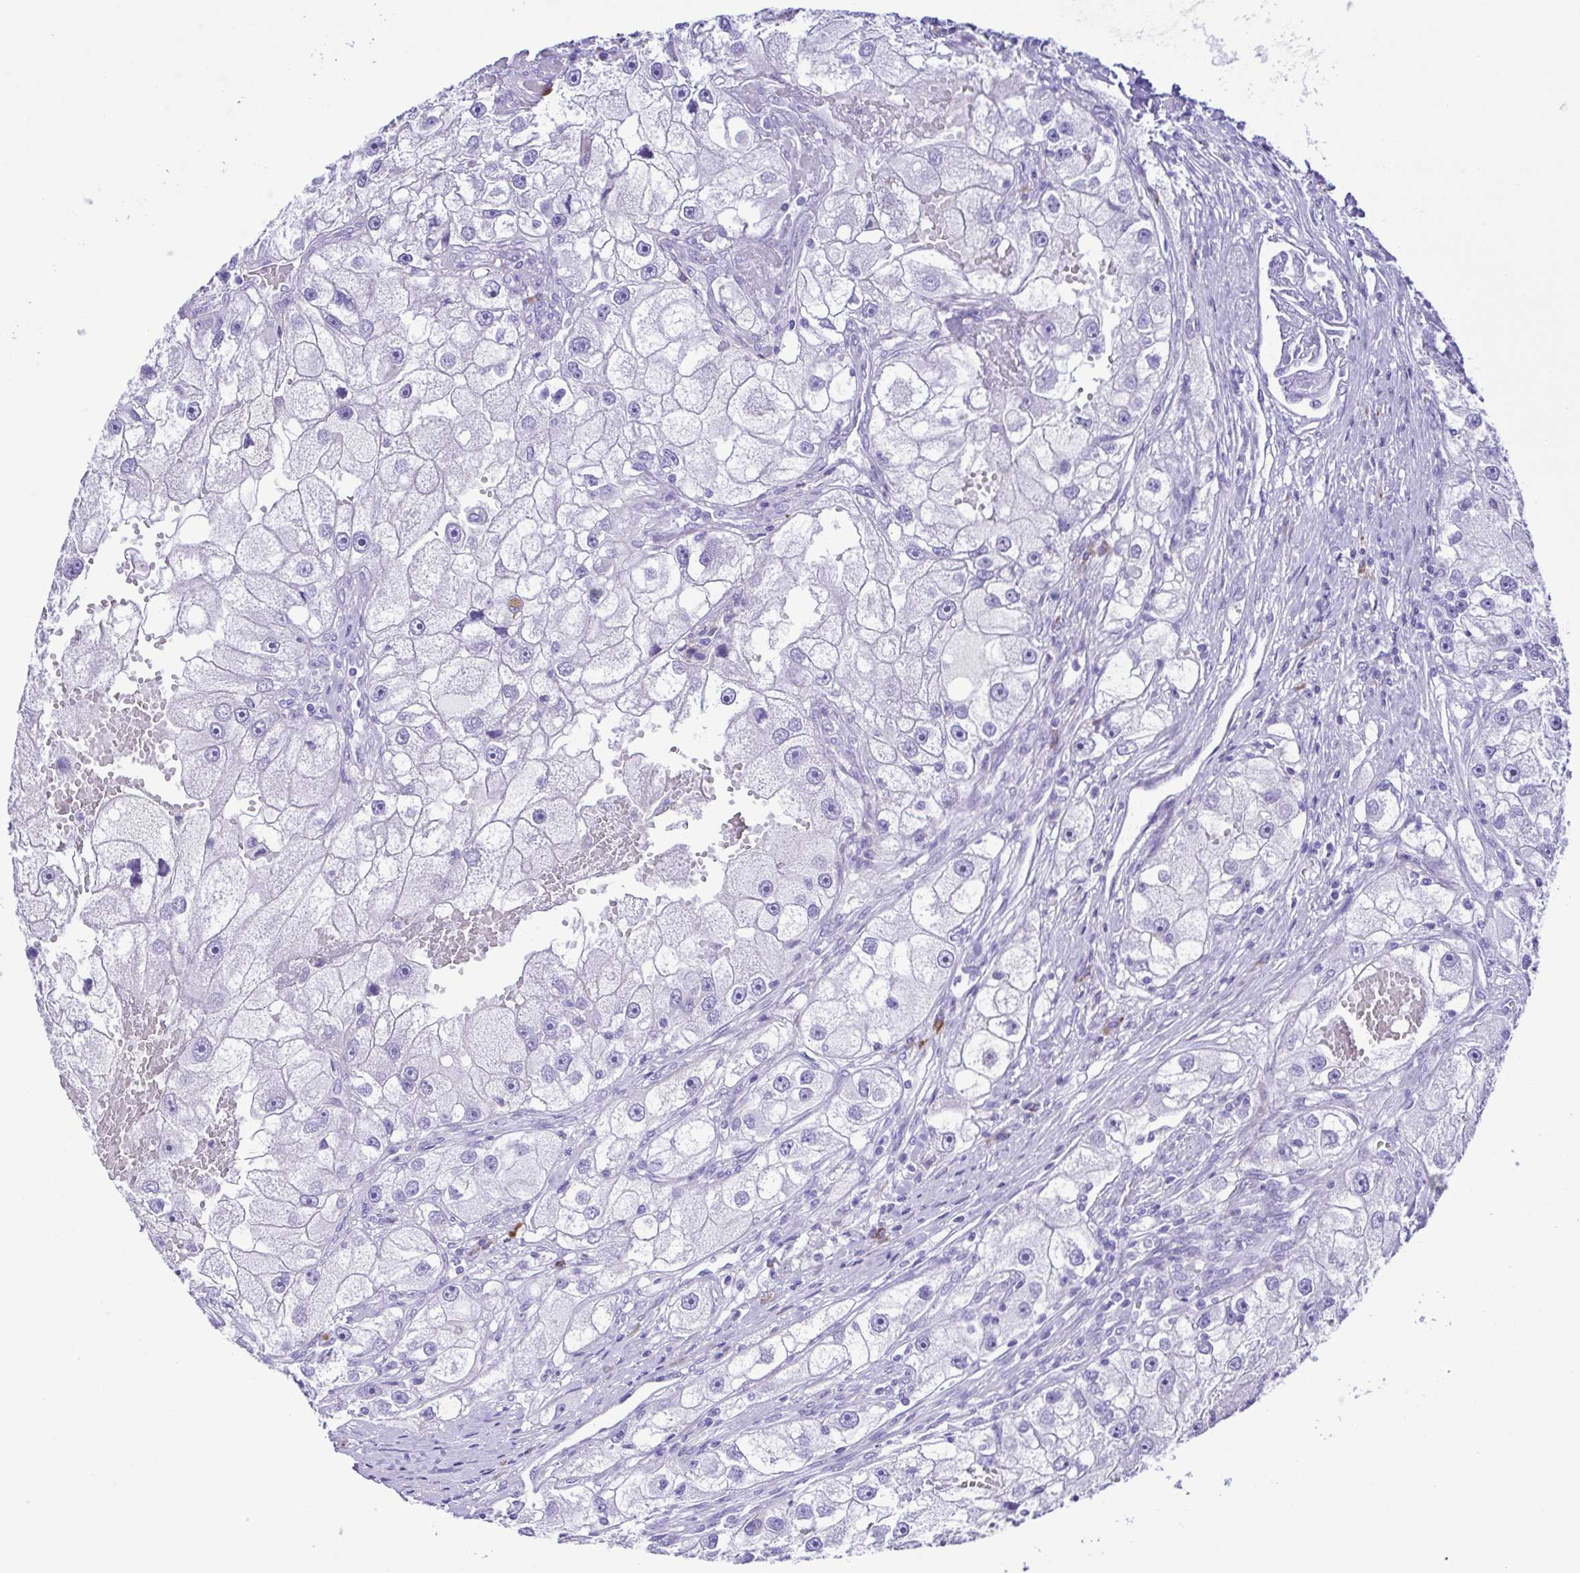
{"staining": {"intensity": "negative", "quantity": "none", "location": "none"}, "tissue": "renal cancer", "cell_type": "Tumor cells", "image_type": "cancer", "snomed": [{"axis": "morphology", "description": "Adenocarcinoma, NOS"}, {"axis": "topography", "description": "Kidney"}], "caption": "High power microscopy histopathology image of an IHC micrograph of renal cancer (adenocarcinoma), revealing no significant positivity in tumor cells.", "gene": "GPR17", "patient": {"sex": "male", "age": 63}}